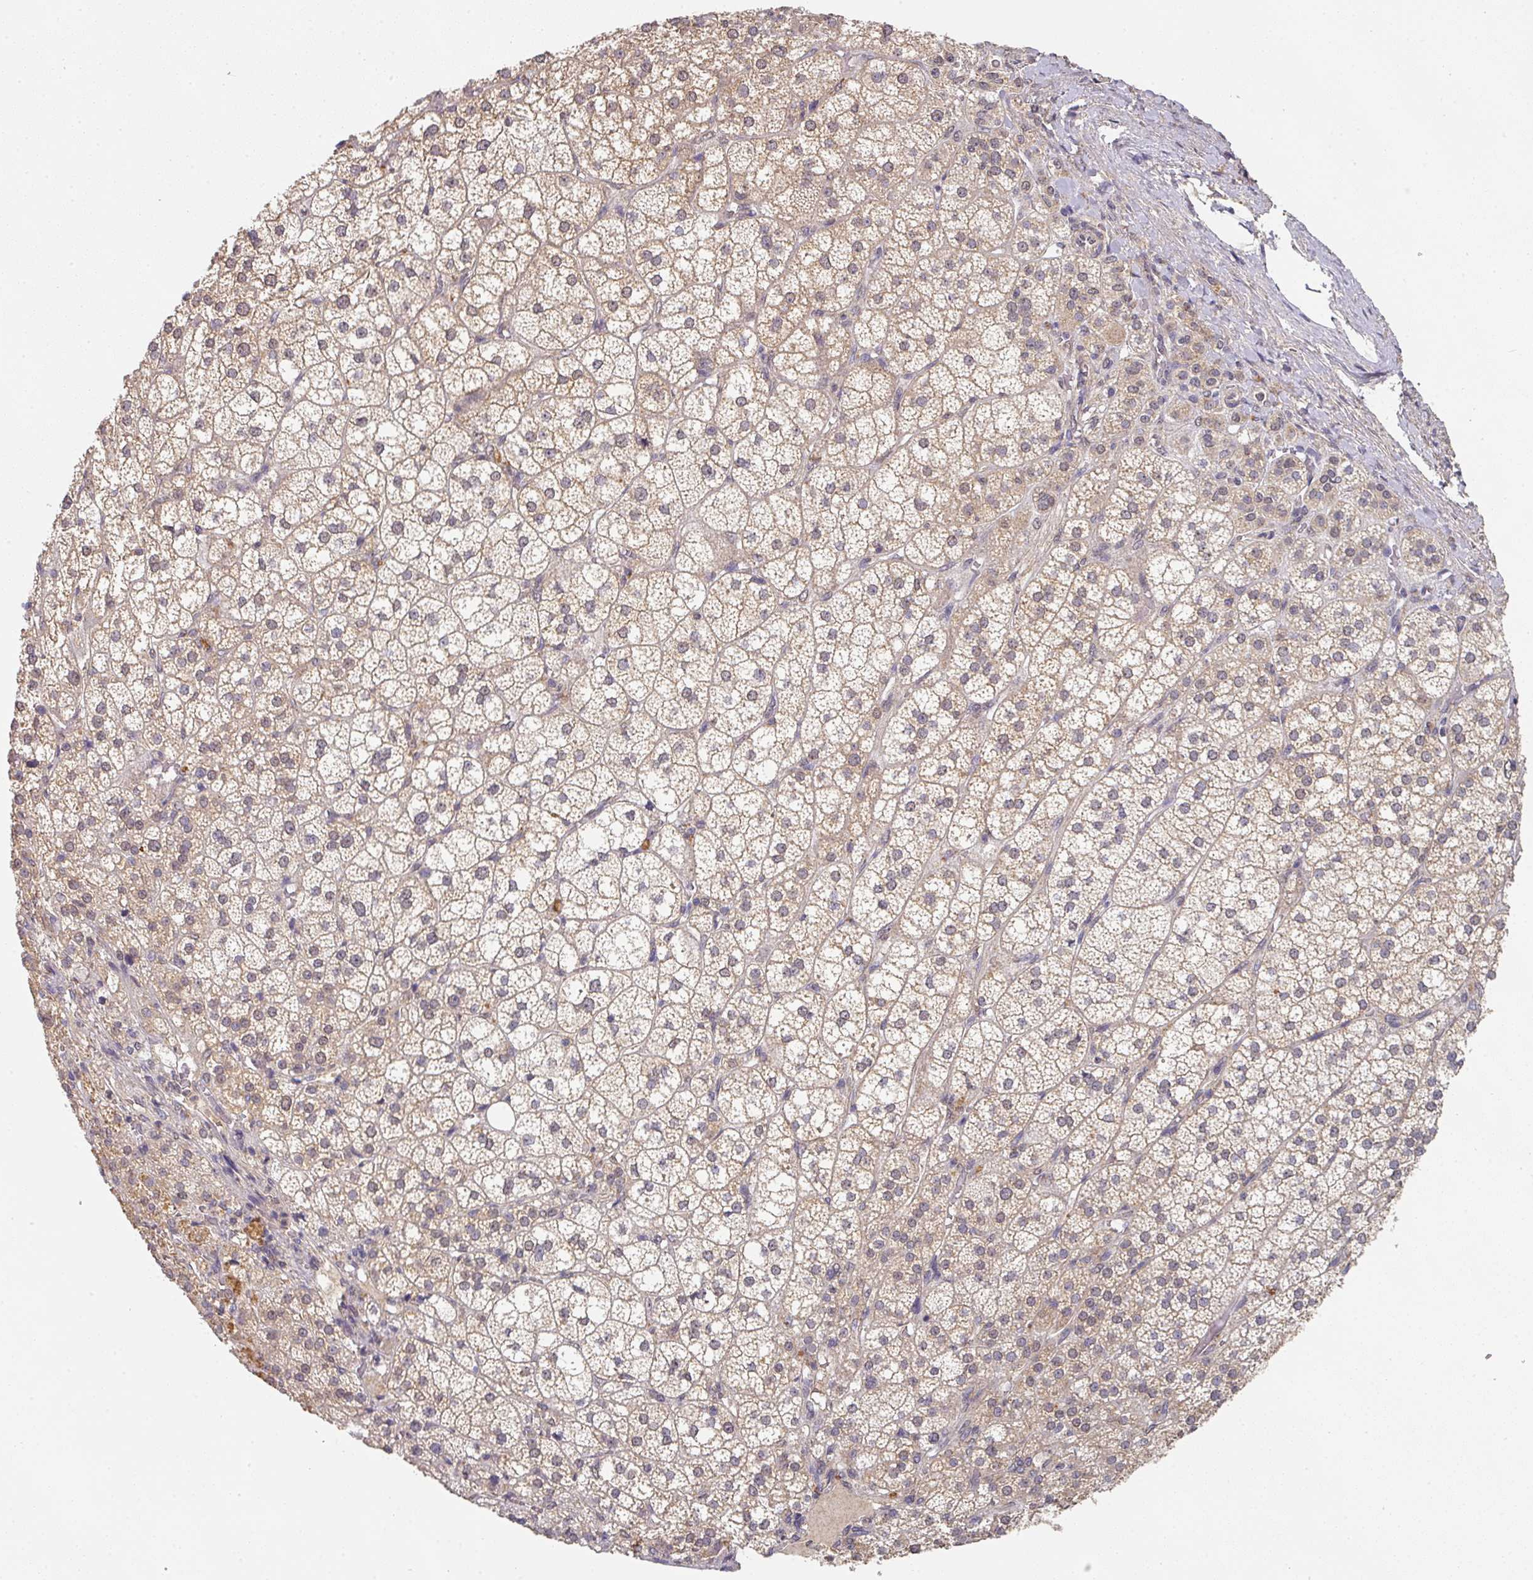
{"staining": {"intensity": "weak", "quantity": ">75%", "location": "cytoplasmic/membranous"}, "tissue": "adrenal gland", "cell_type": "Glandular cells", "image_type": "normal", "snomed": [{"axis": "morphology", "description": "Normal tissue, NOS"}, {"axis": "topography", "description": "Adrenal gland"}], "caption": "A brown stain highlights weak cytoplasmic/membranous positivity of a protein in glandular cells of unremarkable human adrenal gland.", "gene": "EXTL3", "patient": {"sex": "female", "age": 60}}